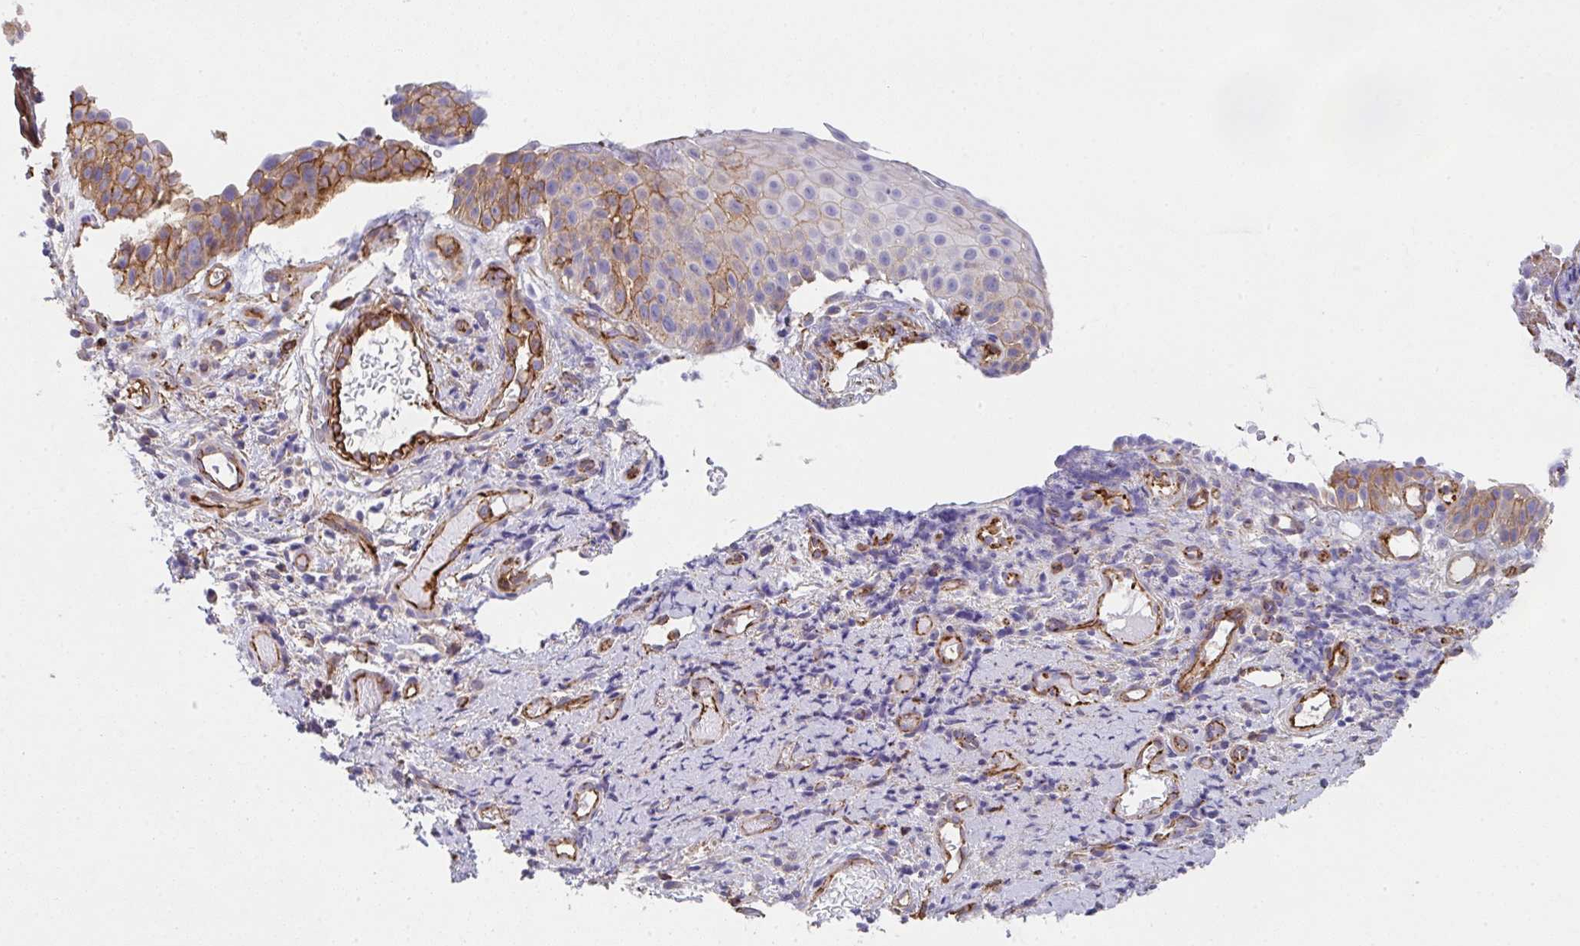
{"staining": {"intensity": "moderate", "quantity": "<25%", "location": "cytoplasmic/membranous"}, "tissue": "nasopharynx", "cell_type": "Respiratory epithelial cells", "image_type": "normal", "snomed": [{"axis": "morphology", "description": "Normal tissue, NOS"}, {"axis": "morphology", "description": "Inflammation, NOS"}, {"axis": "topography", "description": "Nasopharynx"}], "caption": "Protein staining displays moderate cytoplasmic/membranous expression in approximately <25% of respiratory epithelial cells in benign nasopharynx. Immunohistochemistry stains the protein in brown and the nuclei are stained blue.", "gene": "DBN1", "patient": {"sex": "male", "age": 54}}